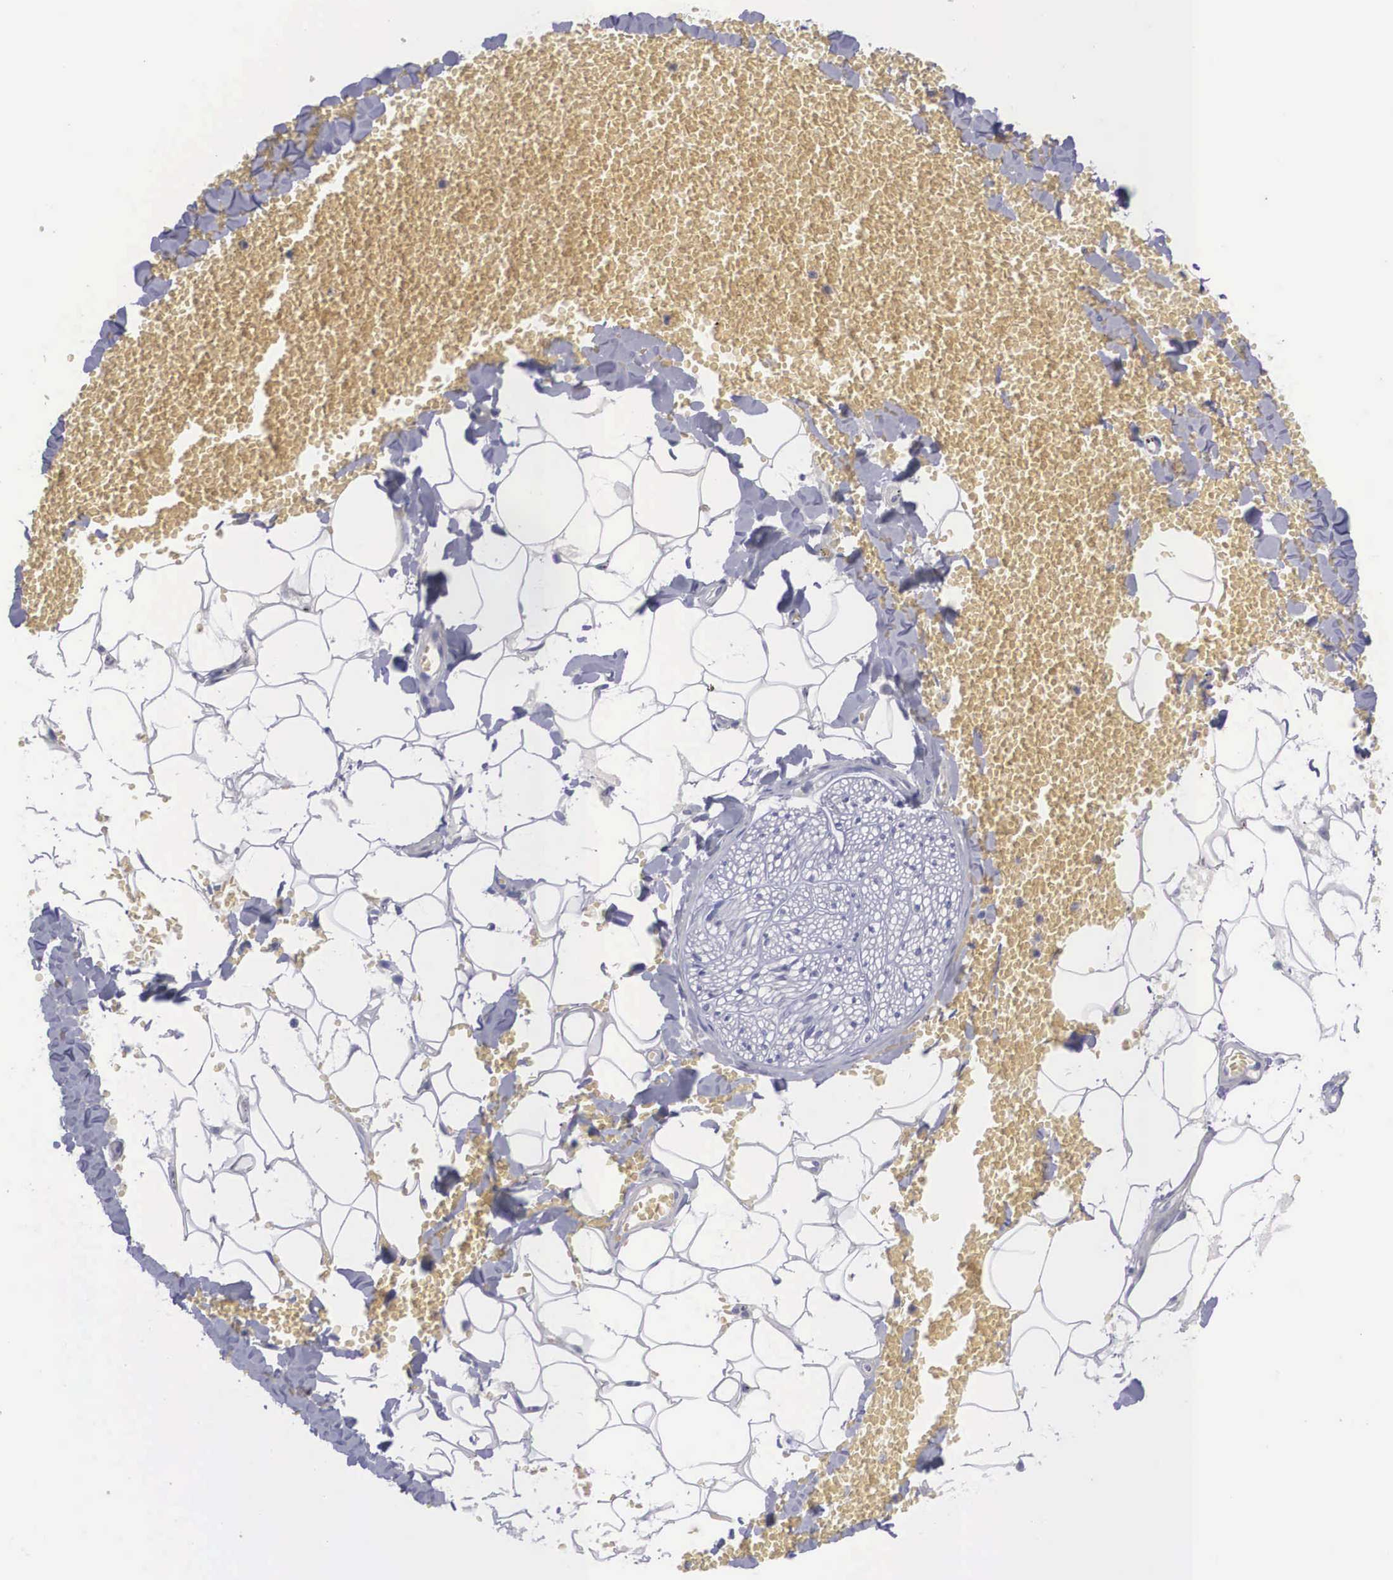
{"staining": {"intensity": "negative", "quantity": "none", "location": "none"}, "tissue": "adipose tissue", "cell_type": "Adipocytes", "image_type": "normal", "snomed": [{"axis": "morphology", "description": "Normal tissue, NOS"}, {"axis": "morphology", "description": "Inflammation, NOS"}, {"axis": "topography", "description": "Lymph node"}, {"axis": "topography", "description": "Peripheral nerve tissue"}], "caption": "The micrograph displays no significant staining in adipocytes of adipose tissue. (Stains: DAB immunohistochemistry with hematoxylin counter stain, Microscopy: brightfield microscopy at high magnification).", "gene": "REPS2", "patient": {"sex": "male", "age": 52}}